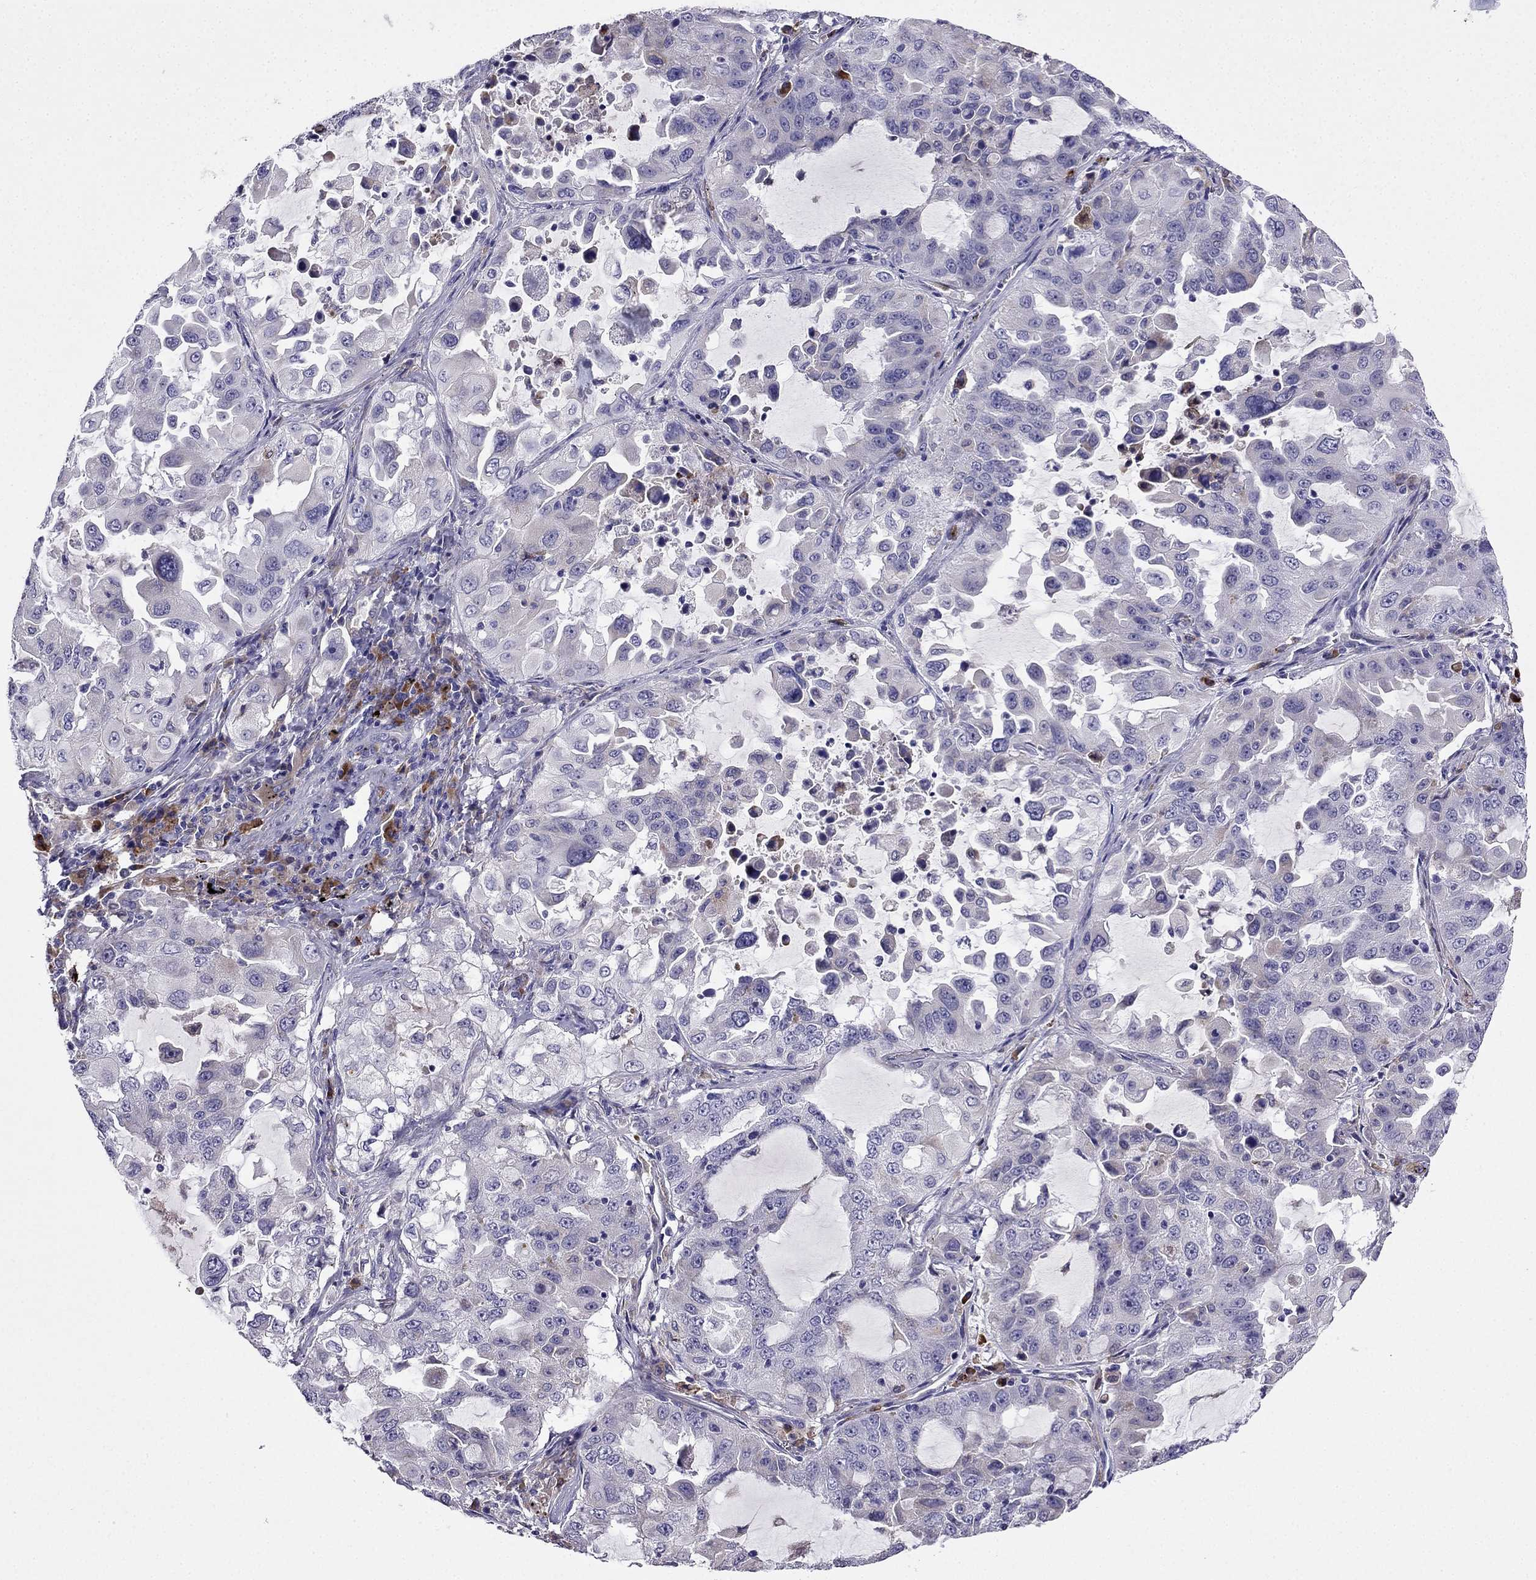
{"staining": {"intensity": "negative", "quantity": "none", "location": "none"}, "tissue": "lung cancer", "cell_type": "Tumor cells", "image_type": "cancer", "snomed": [{"axis": "morphology", "description": "Adenocarcinoma, NOS"}, {"axis": "topography", "description": "Lung"}], "caption": "High magnification brightfield microscopy of lung cancer stained with DAB (brown) and counterstained with hematoxylin (blue): tumor cells show no significant staining.", "gene": "TSSK4", "patient": {"sex": "female", "age": 61}}